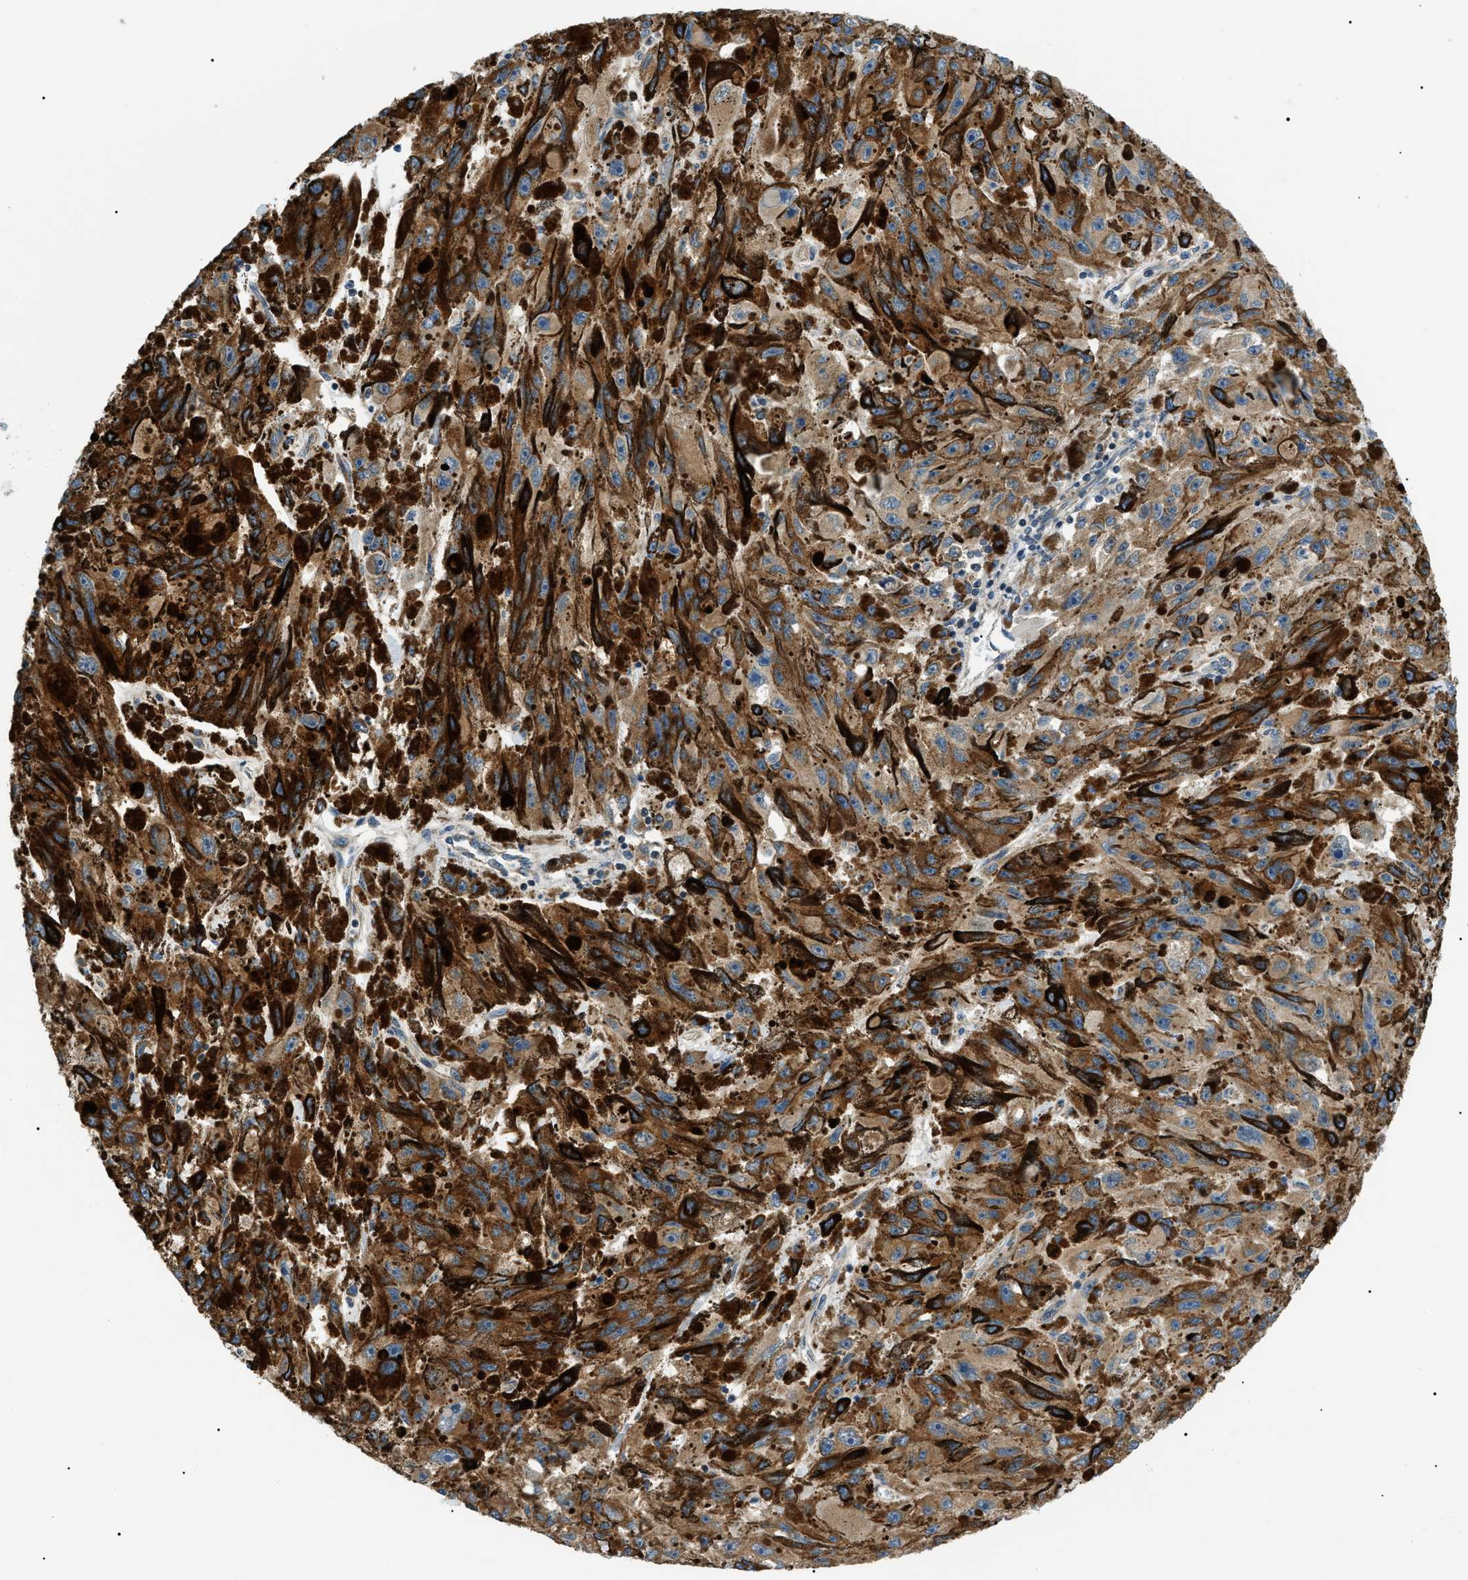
{"staining": {"intensity": "moderate", "quantity": ">75%", "location": "cytoplasmic/membranous"}, "tissue": "melanoma", "cell_type": "Tumor cells", "image_type": "cancer", "snomed": [{"axis": "morphology", "description": "Malignant melanoma, NOS"}, {"axis": "topography", "description": "Skin"}], "caption": "A high-resolution histopathology image shows IHC staining of melanoma, which displays moderate cytoplasmic/membranous staining in about >75% of tumor cells.", "gene": "SRPK1", "patient": {"sex": "female", "age": 104}}